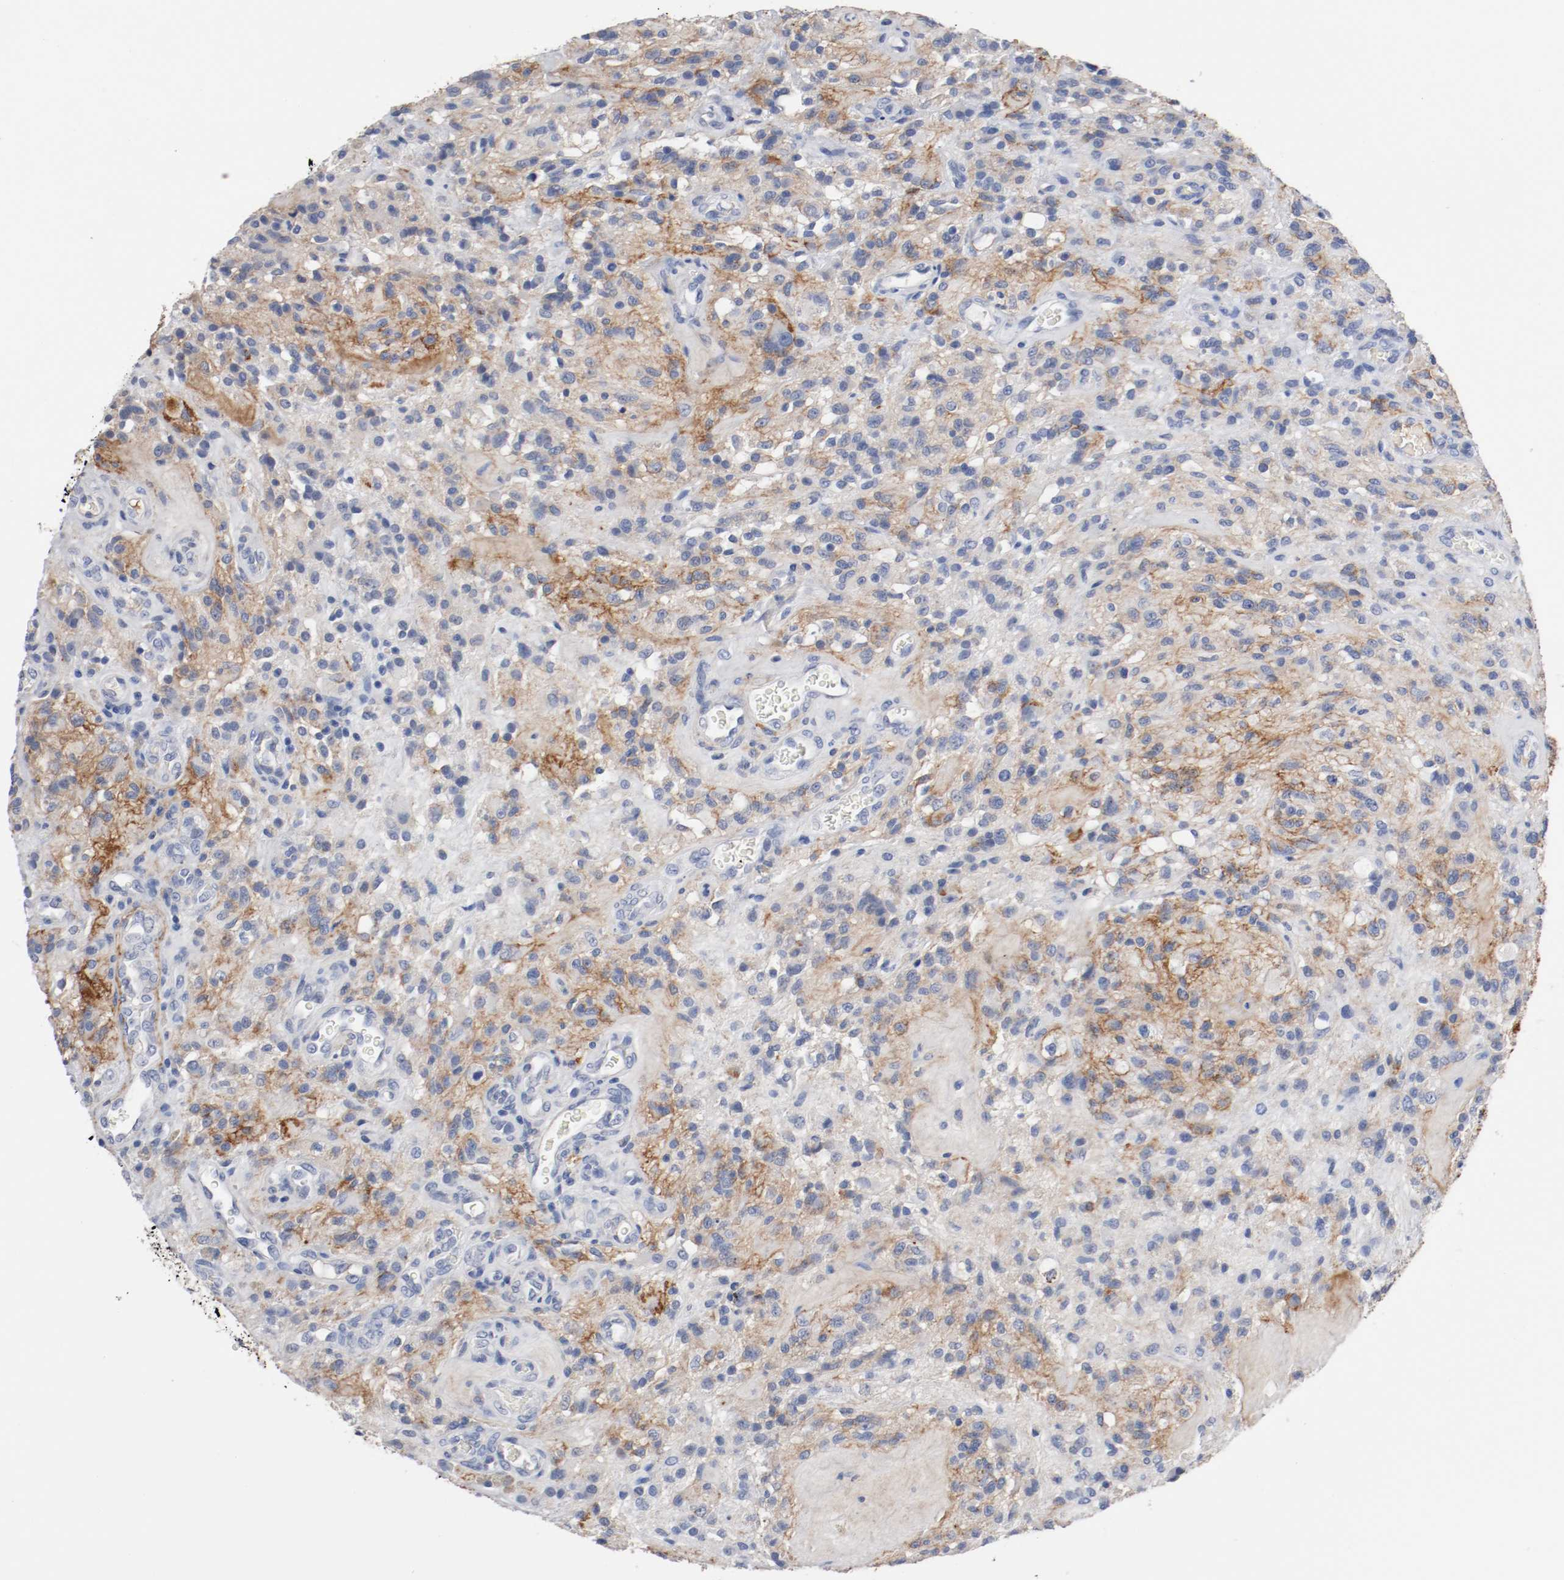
{"staining": {"intensity": "moderate", "quantity": "25%-75%", "location": "cytoplasmic/membranous"}, "tissue": "glioma", "cell_type": "Tumor cells", "image_type": "cancer", "snomed": [{"axis": "morphology", "description": "Normal tissue, NOS"}, {"axis": "morphology", "description": "Glioma, malignant, High grade"}, {"axis": "topography", "description": "Cerebral cortex"}], "caption": "An IHC micrograph of neoplastic tissue is shown. Protein staining in brown highlights moderate cytoplasmic/membranous positivity in malignant glioma (high-grade) within tumor cells.", "gene": "TNC", "patient": {"sex": "male", "age": 56}}